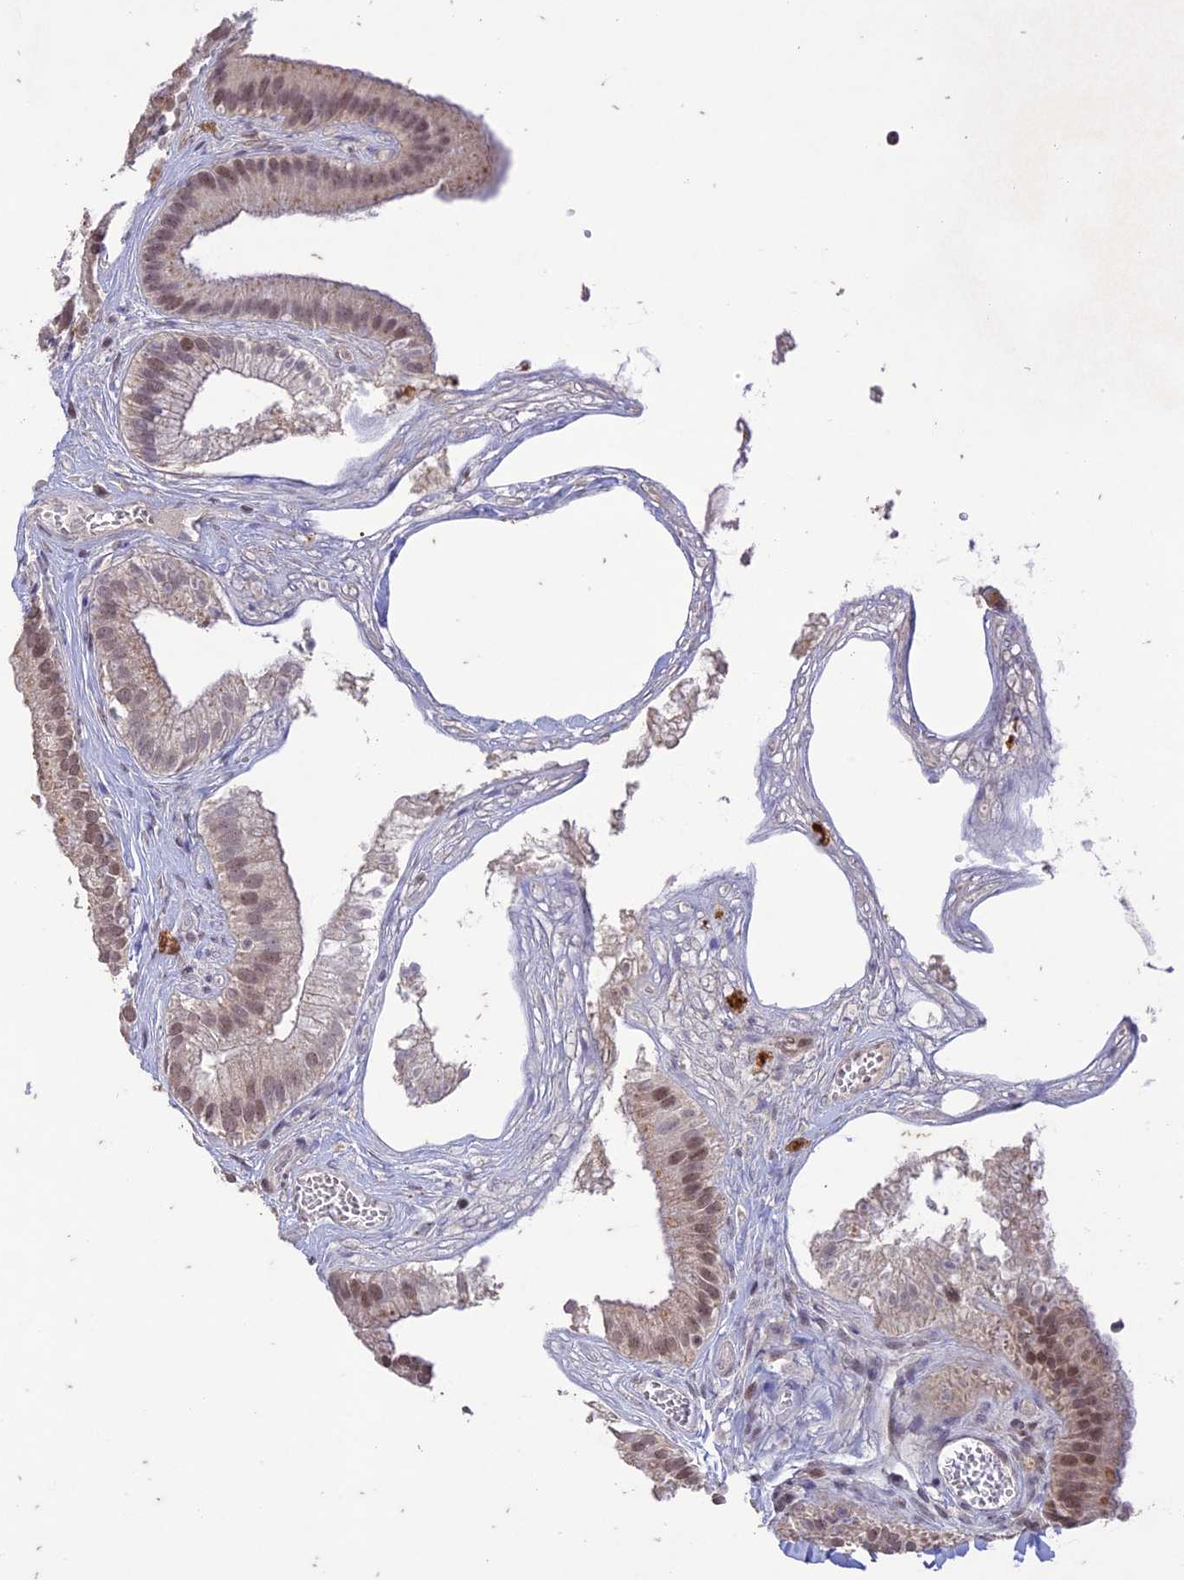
{"staining": {"intensity": "moderate", "quantity": "25%-75%", "location": "cytoplasmic/membranous,nuclear"}, "tissue": "gallbladder", "cell_type": "Glandular cells", "image_type": "normal", "snomed": [{"axis": "morphology", "description": "Normal tissue, NOS"}, {"axis": "topography", "description": "Gallbladder"}], "caption": "A brown stain shows moderate cytoplasmic/membranous,nuclear expression of a protein in glandular cells of normal human gallbladder. Using DAB (3,3'-diaminobenzidine) (brown) and hematoxylin (blue) stains, captured at high magnification using brightfield microscopy.", "gene": "POP4", "patient": {"sex": "female", "age": 54}}